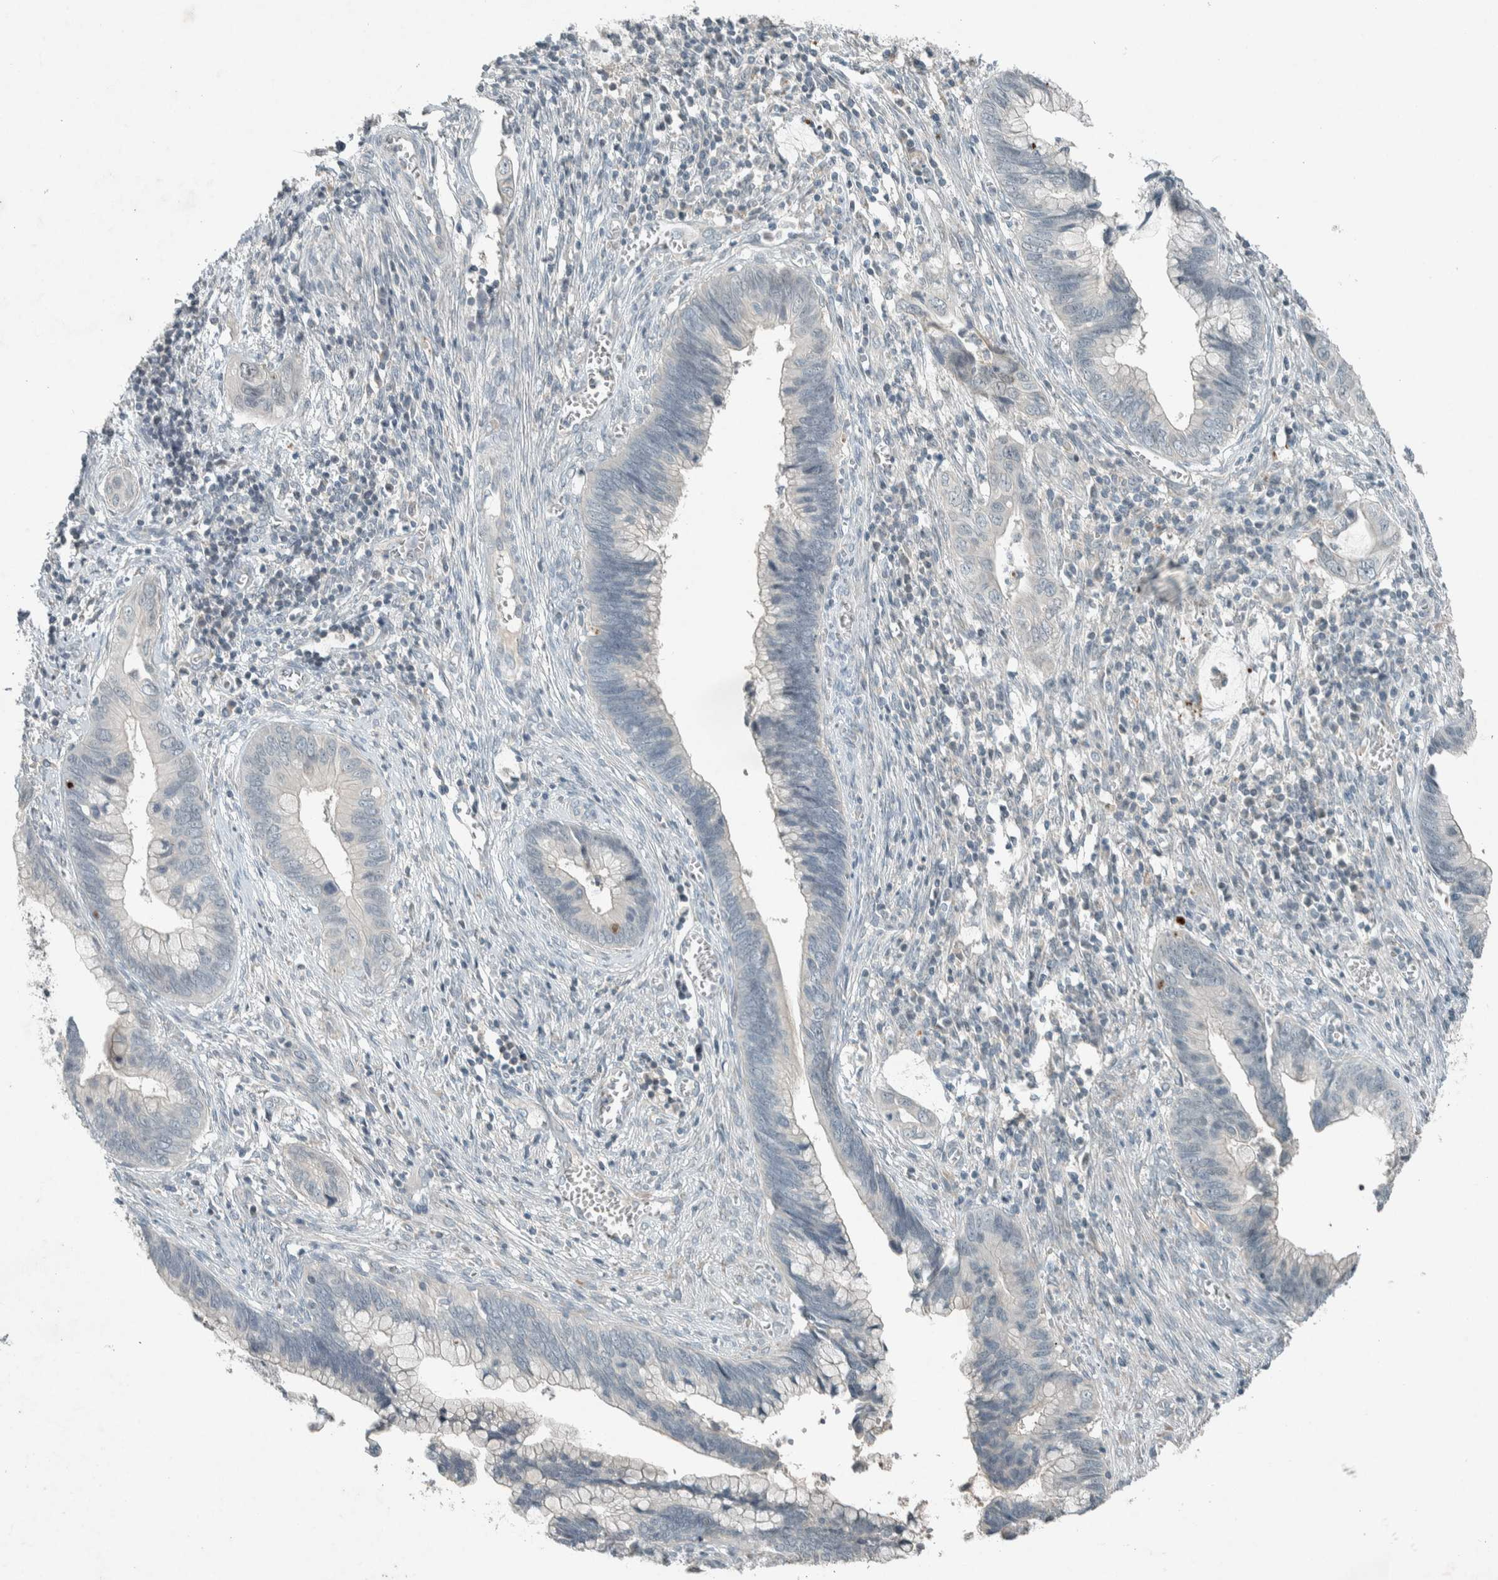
{"staining": {"intensity": "negative", "quantity": "none", "location": "none"}, "tissue": "cervical cancer", "cell_type": "Tumor cells", "image_type": "cancer", "snomed": [{"axis": "morphology", "description": "Adenocarcinoma, NOS"}, {"axis": "topography", "description": "Cervix"}], "caption": "An IHC micrograph of cervical cancer (adenocarcinoma) is shown. There is no staining in tumor cells of cervical cancer (adenocarcinoma).", "gene": "CERCAM", "patient": {"sex": "female", "age": 44}}